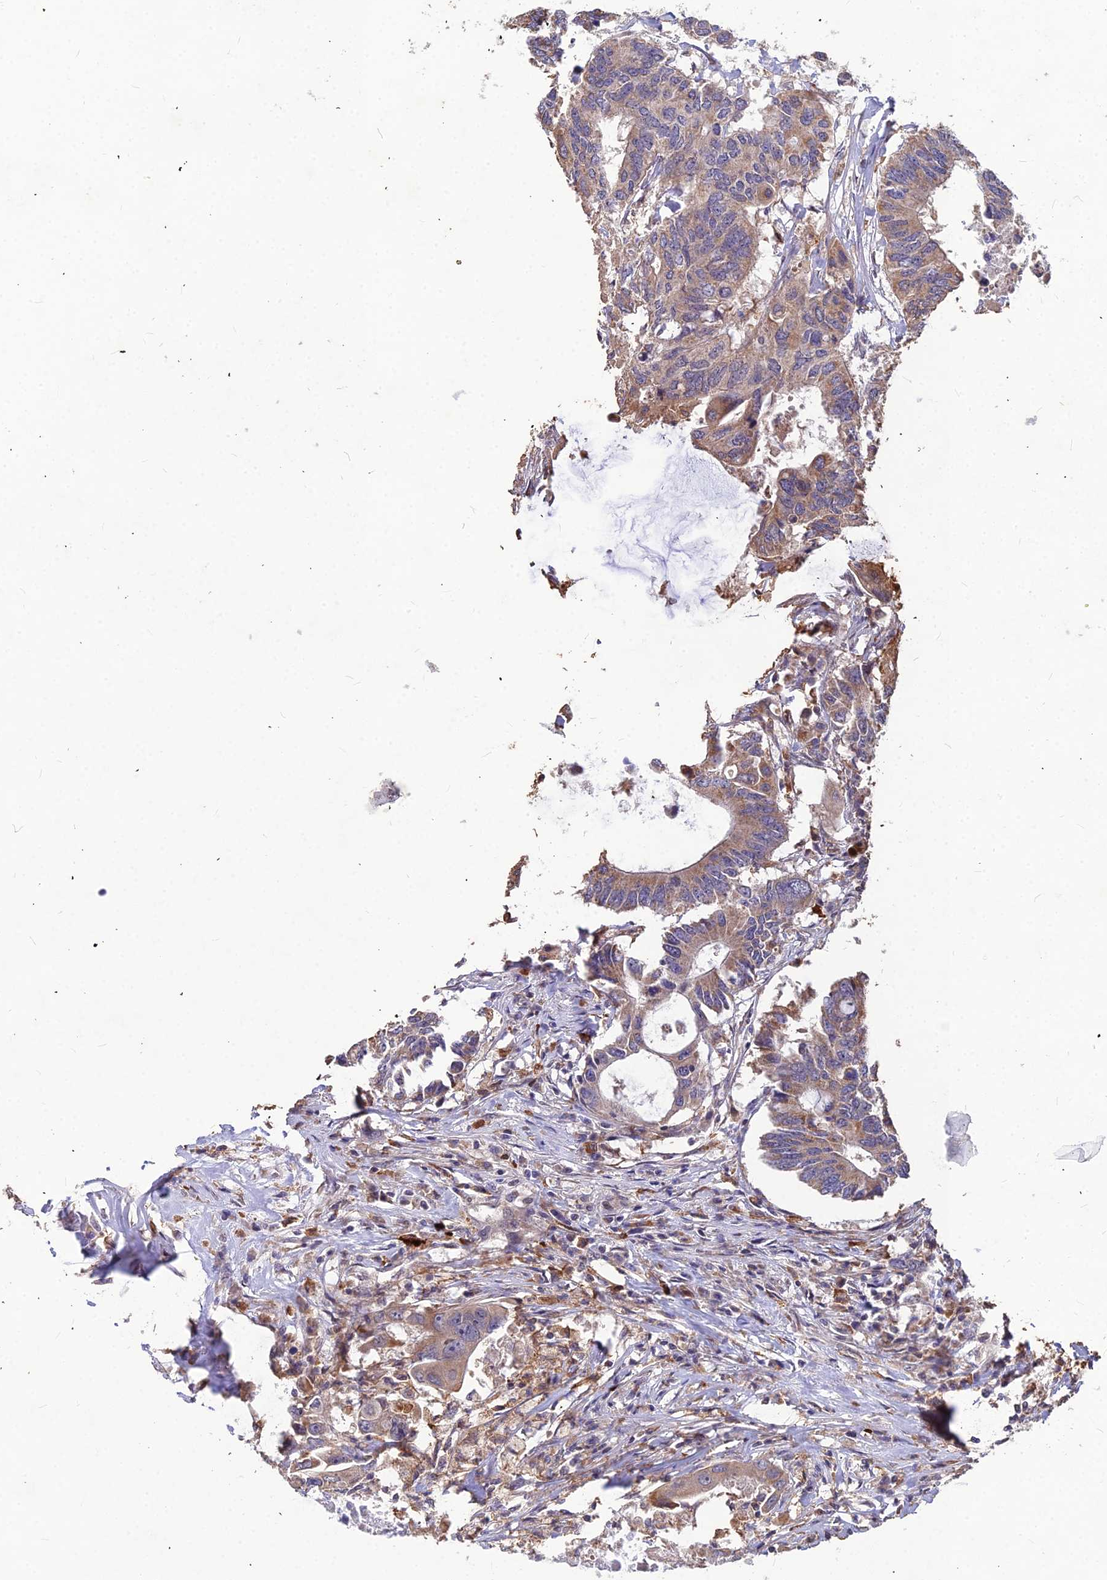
{"staining": {"intensity": "weak", "quantity": ">75%", "location": "cytoplasmic/membranous"}, "tissue": "colorectal cancer", "cell_type": "Tumor cells", "image_type": "cancer", "snomed": [{"axis": "morphology", "description": "Adenocarcinoma, NOS"}, {"axis": "topography", "description": "Colon"}], "caption": "Human colorectal cancer stained with a brown dye displays weak cytoplasmic/membranous positive expression in about >75% of tumor cells.", "gene": "LEKR1", "patient": {"sex": "male", "age": 71}}